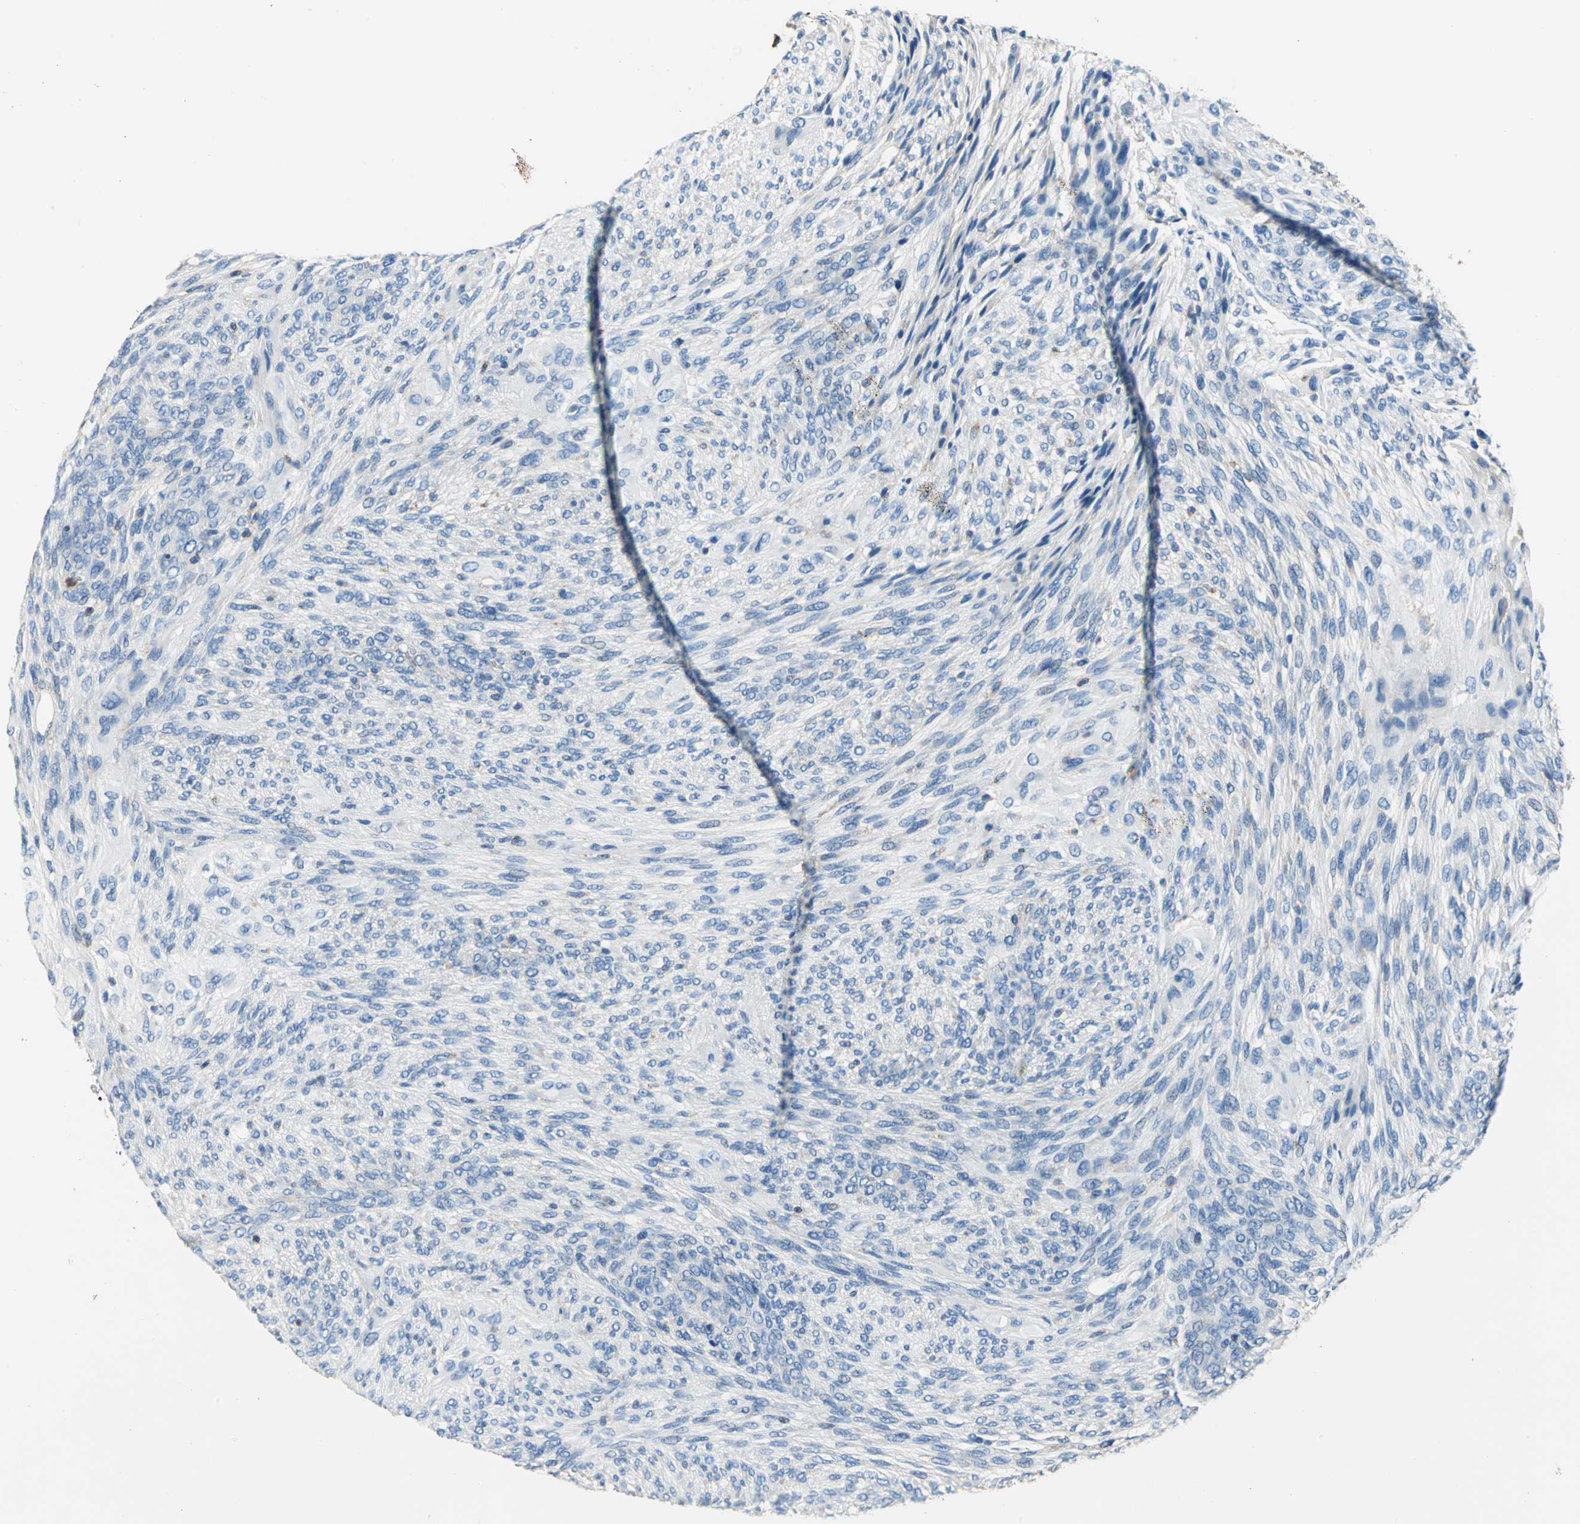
{"staining": {"intensity": "negative", "quantity": "none", "location": "none"}, "tissue": "glioma", "cell_type": "Tumor cells", "image_type": "cancer", "snomed": [{"axis": "morphology", "description": "Glioma, malignant, High grade"}, {"axis": "topography", "description": "Cerebral cortex"}], "caption": "This is an immunohistochemistry (IHC) histopathology image of glioma. There is no positivity in tumor cells.", "gene": "SEPTIN6", "patient": {"sex": "female", "age": 55}}